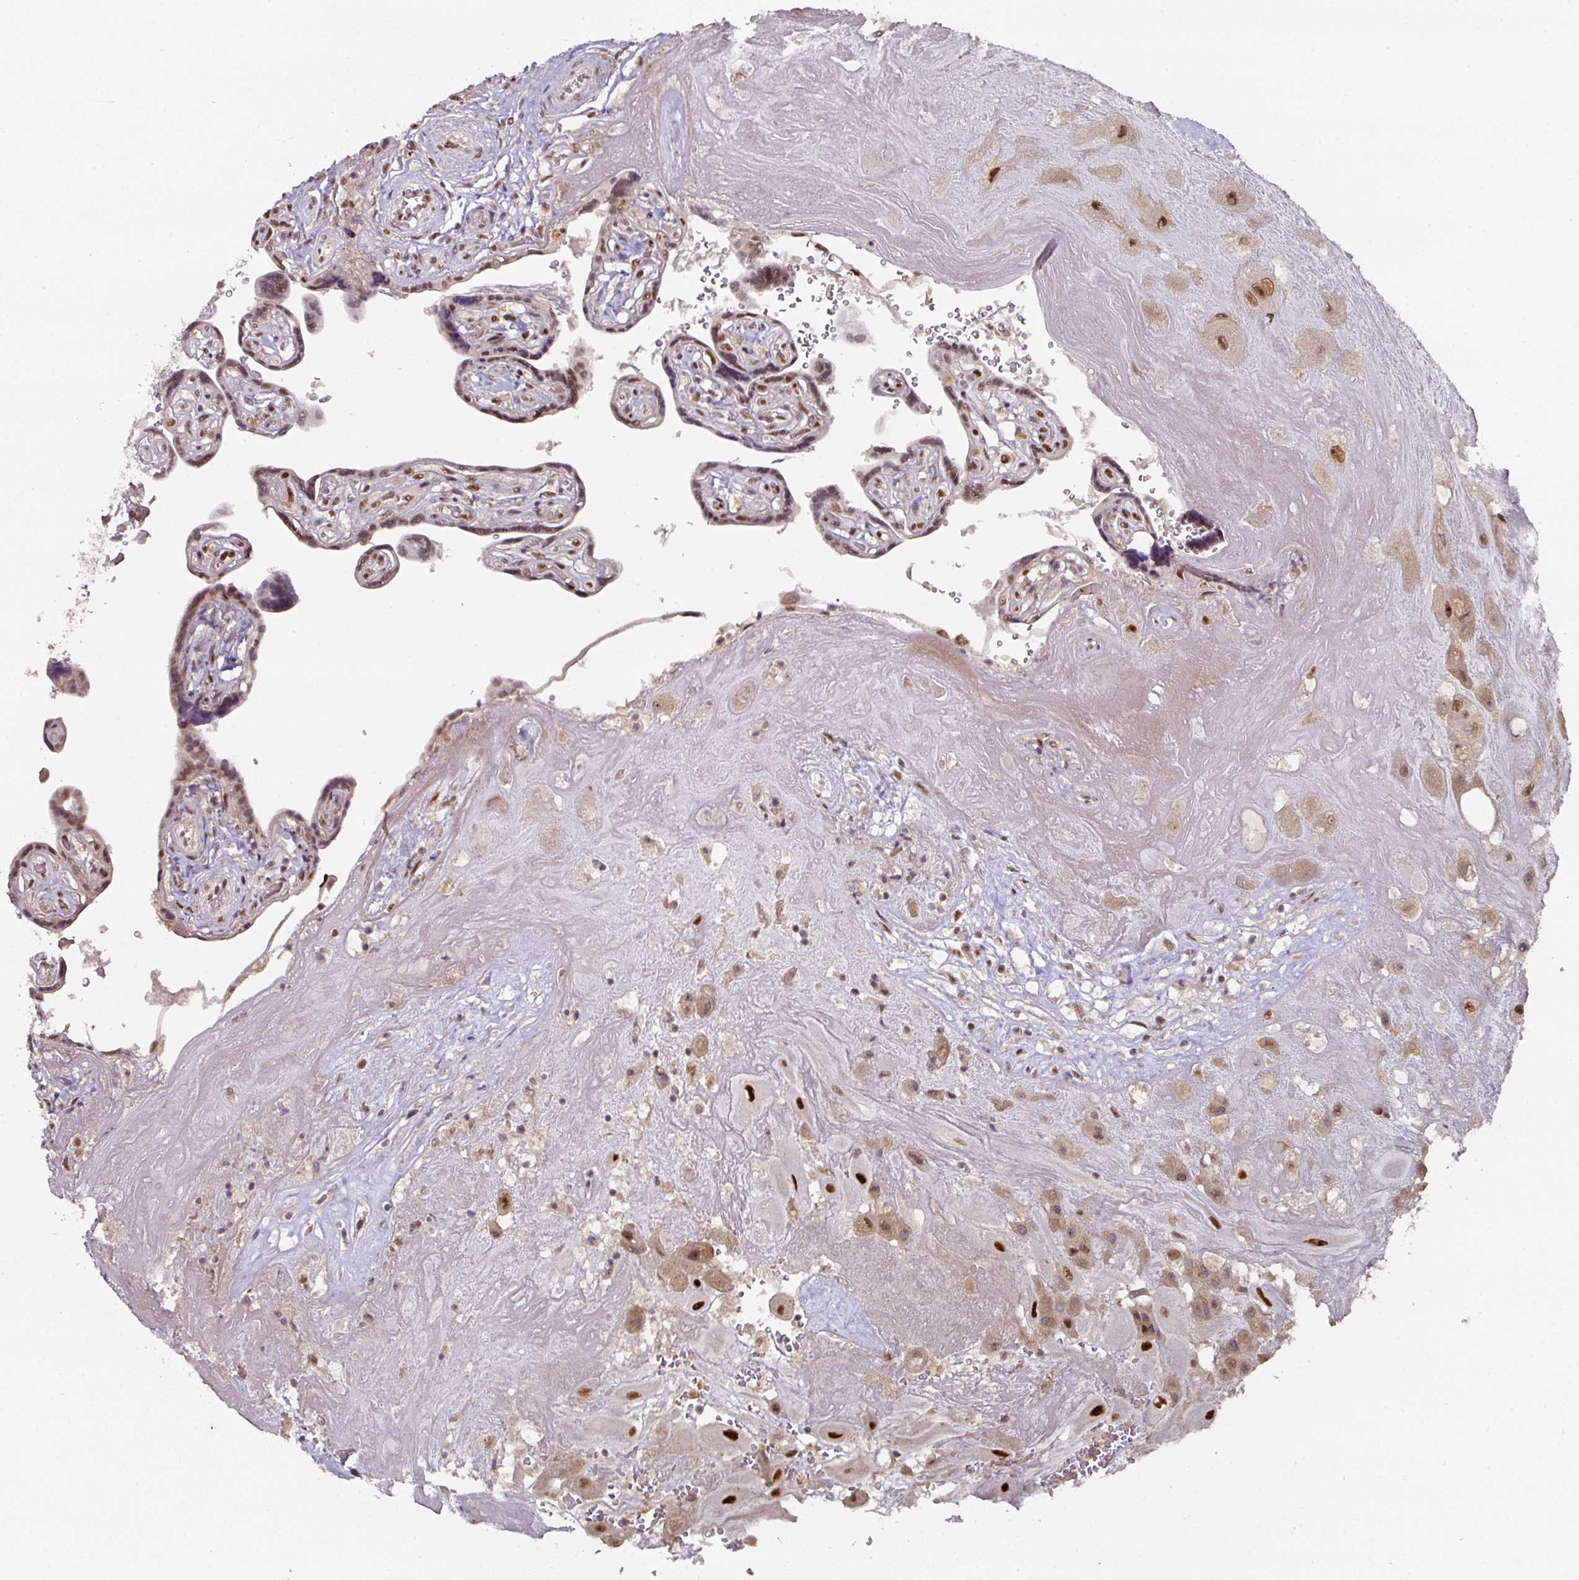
{"staining": {"intensity": "strong", "quantity": "25%-75%", "location": "cytoplasmic/membranous,nuclear"}, "tissue": "placenta", "cell_type": "Decidual cells", "image_type": "normal", "snomed": [{"axis": "morphology", "description": "Normal tissue, NOS"}, {"axis": "topography", "description": "Placenta"}], "caption": "This image reveals IHC staining of normal placenta, with high strong cytoplasmic/membranous,nuclear expression in about 25%-75% of decidual cells.", "gene": "ENSG00000289690", "patient": {"sex": "female", "age": 32}}